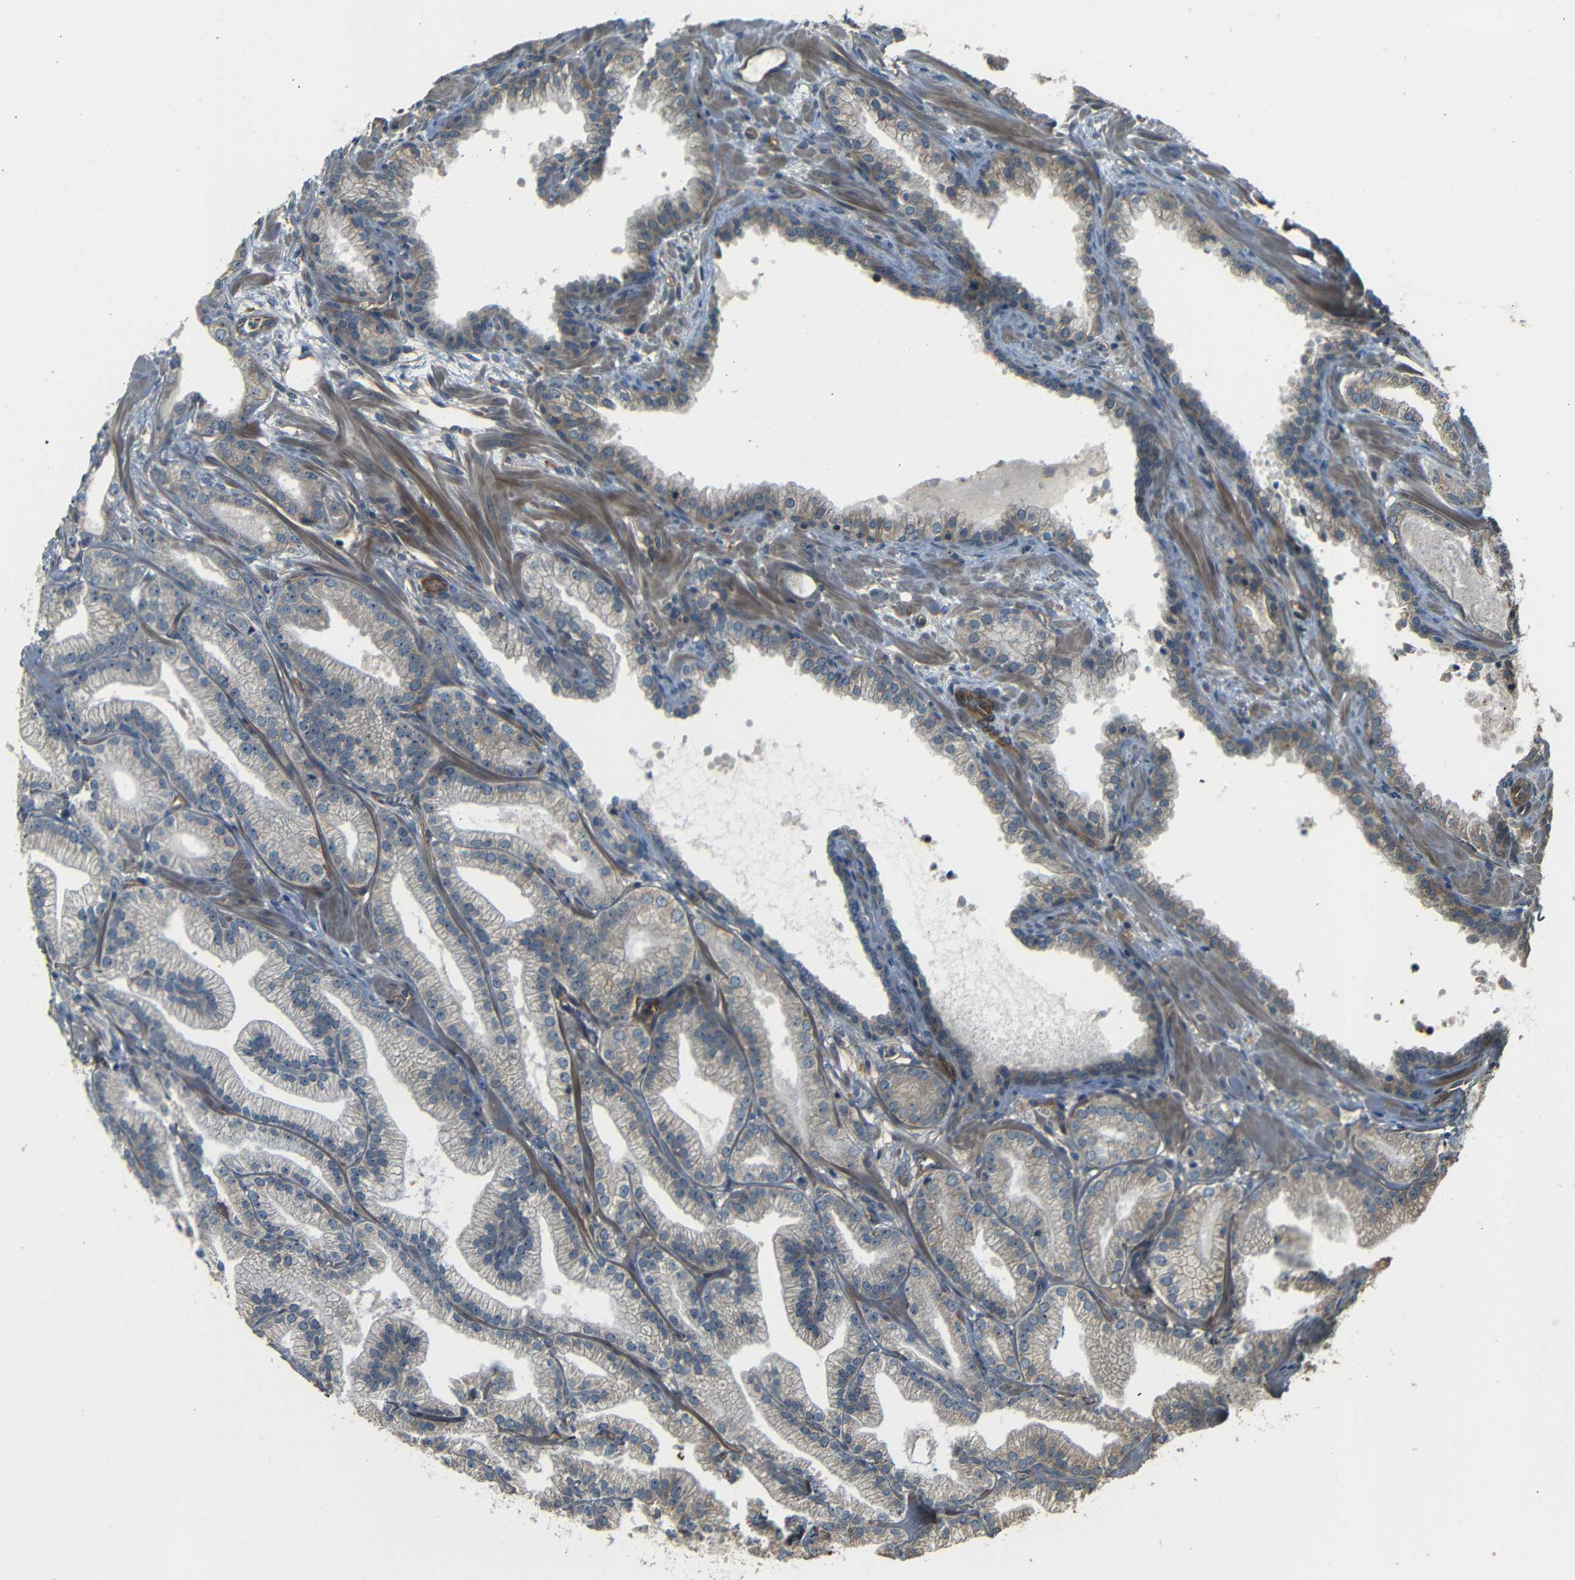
{"staining": {"intensity": "weak", "quantity": ">75%", "location": "cytoplasmic/membranous"}, "tissue": "prostate cancer", "cell_type": "Tumor cells", "image_type": "cancer", "snomed": [{"axis": "morphology", "description": "Adenocarcinoma, Low grade"}, {"axis": "topography", "description": "Prostate"}], "caption": "Prostate cancer (adenocarcinoma (low-grade)) stained with immunohistochemistry displays weak cytoplasmic/membranous expression in approximately >75% of tumor cells.", "gene": "RELL1", "patient": {"sex": "male", "age": 59}}